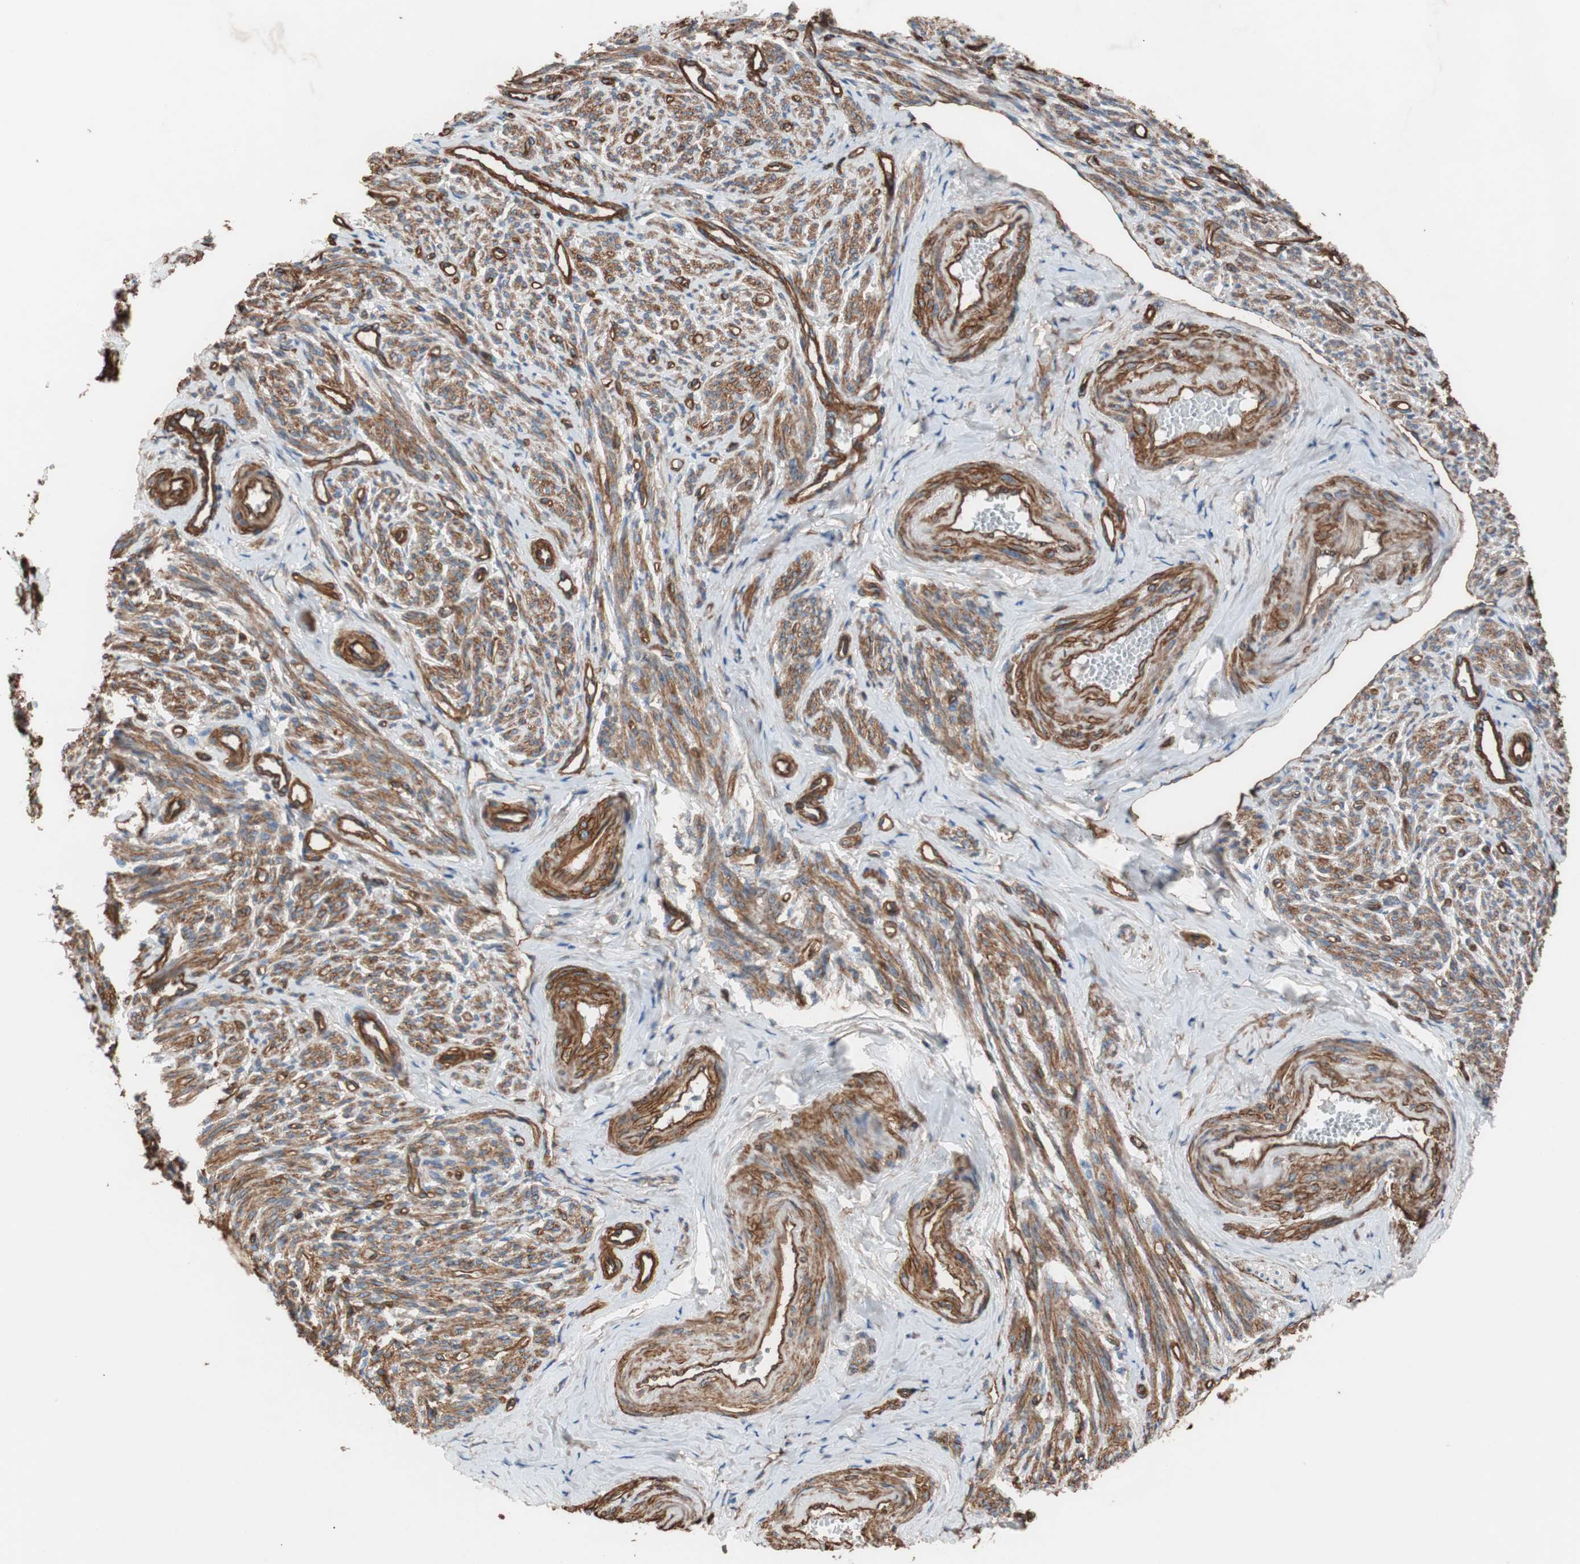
{"staining": {"intensity": "moderate", "quantity": "25%-75%", "location": "cytoplasmic/membranous"}, "tissue": "smooth muscle", "cell_type": "Smooth muscle cells", "image_type": "normal", "snomed": [{"axis": "morphology", "description": "Normal tissue, NOS"}, {"axis": "topography", "description": "Smooth muscle"}], "caption": "Immunohistochemical staining of unremarkable human smooth muscle exhibits medium levels of moderate cytoplasmic/membranous staining in approximately 25%-75% of smooth muscle cells.", "gene": "SPINT1", "patient": {"sex": "female", "age": 65}}